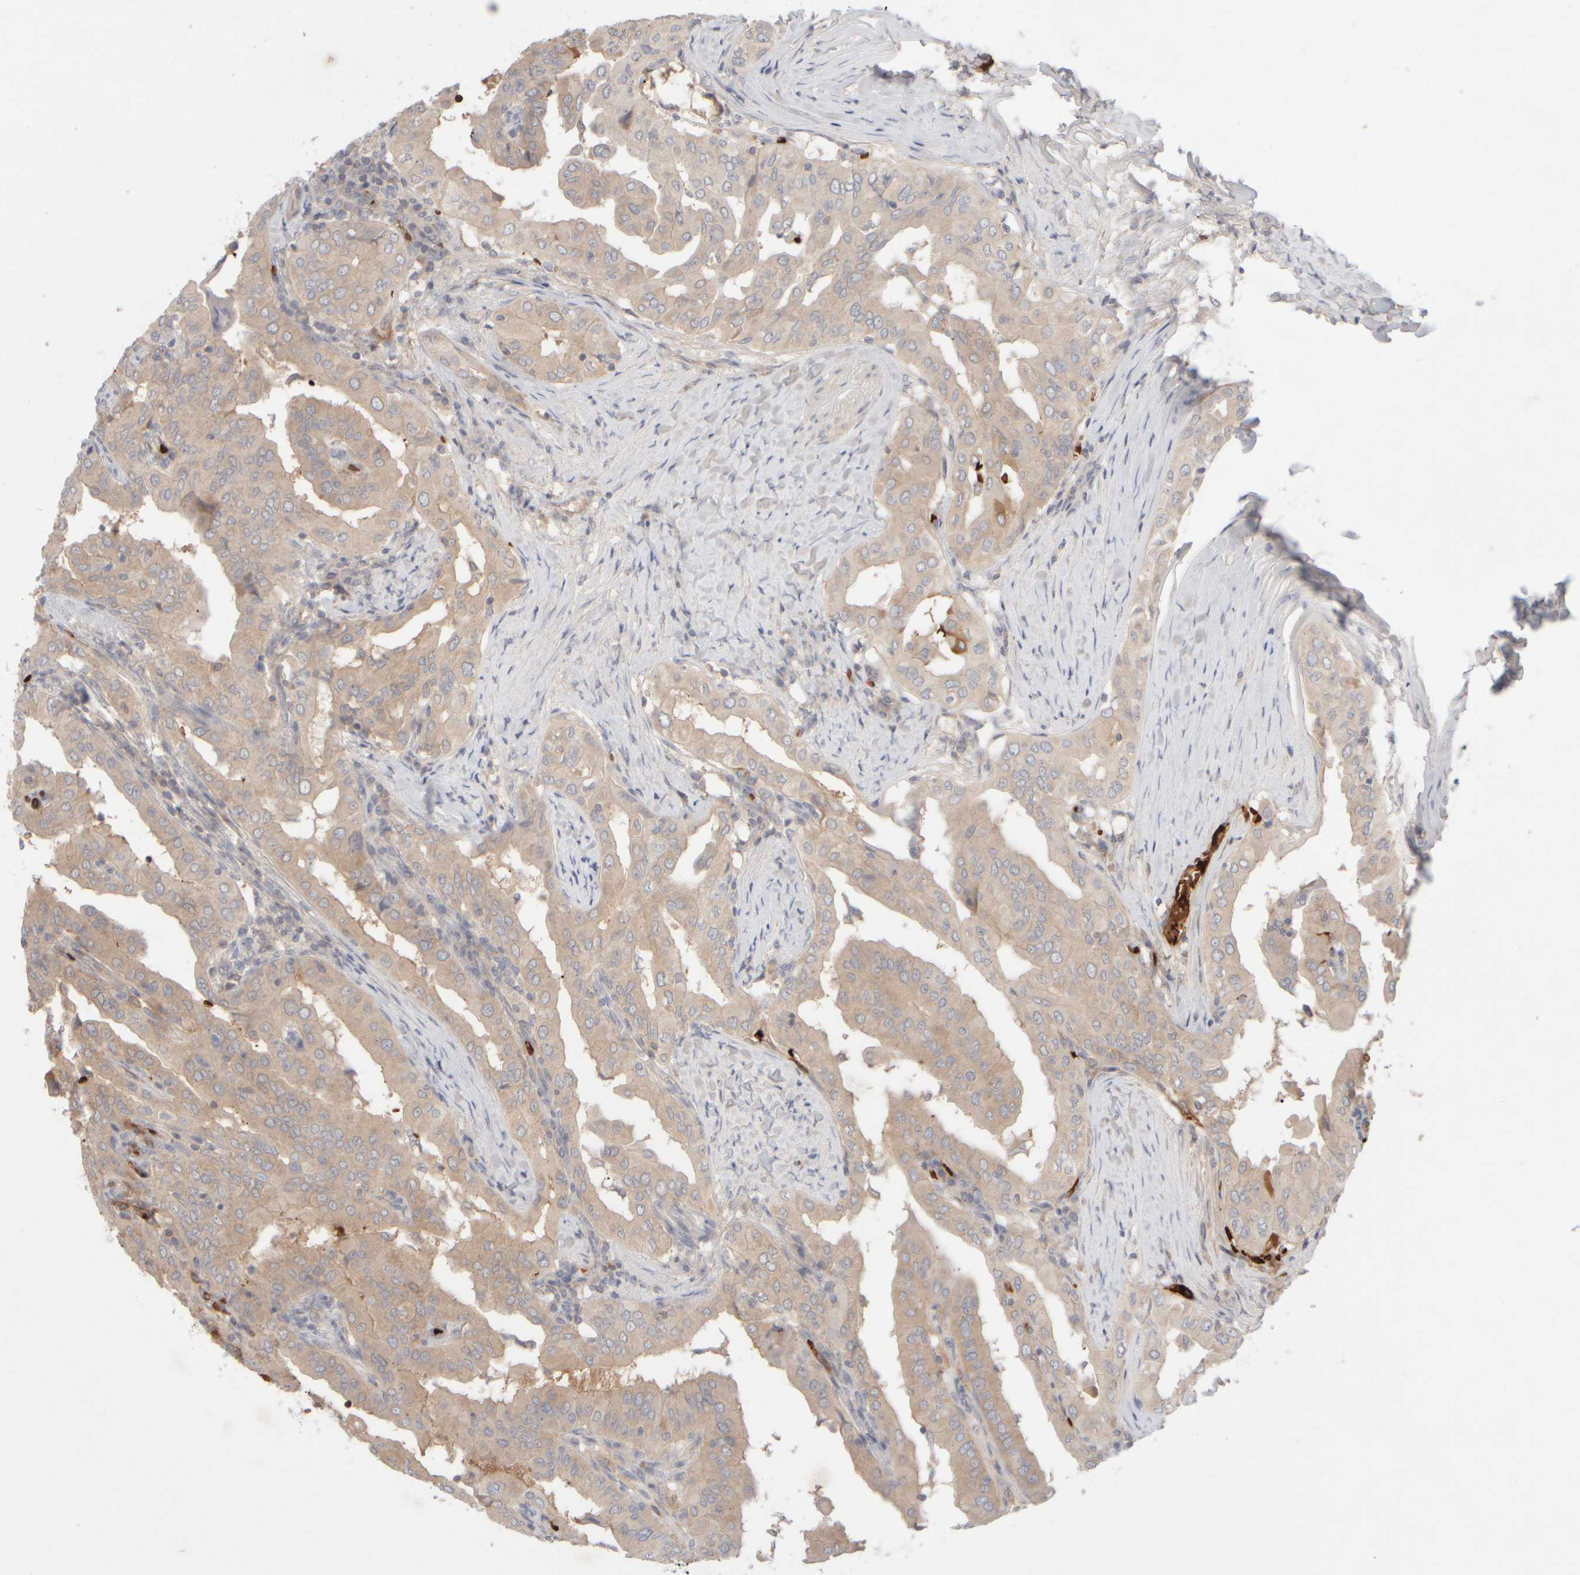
{"staining": {"intensity": "weak", "quantity": ">75%", "location": "cytoplasmic/membranous"}, "tissue": "thyroid cancer", "cell_type": "Tumor cells", "image_type": "cancer", "snomed": [{"axis": "morphology", "description": "Papillary adenocarcinoma, NOS"}, {"axis": "topography", "description": "Thyroid gland"}], "caption": "Immunohistochemistry (IHC) of thyroid papillary adenocarcinoma displays low levels of weak cytoplasmic/membranous staining in about >75% of tumor cells.", "gene": "MST1", "patient": {"sex": "male", "age": 33}}